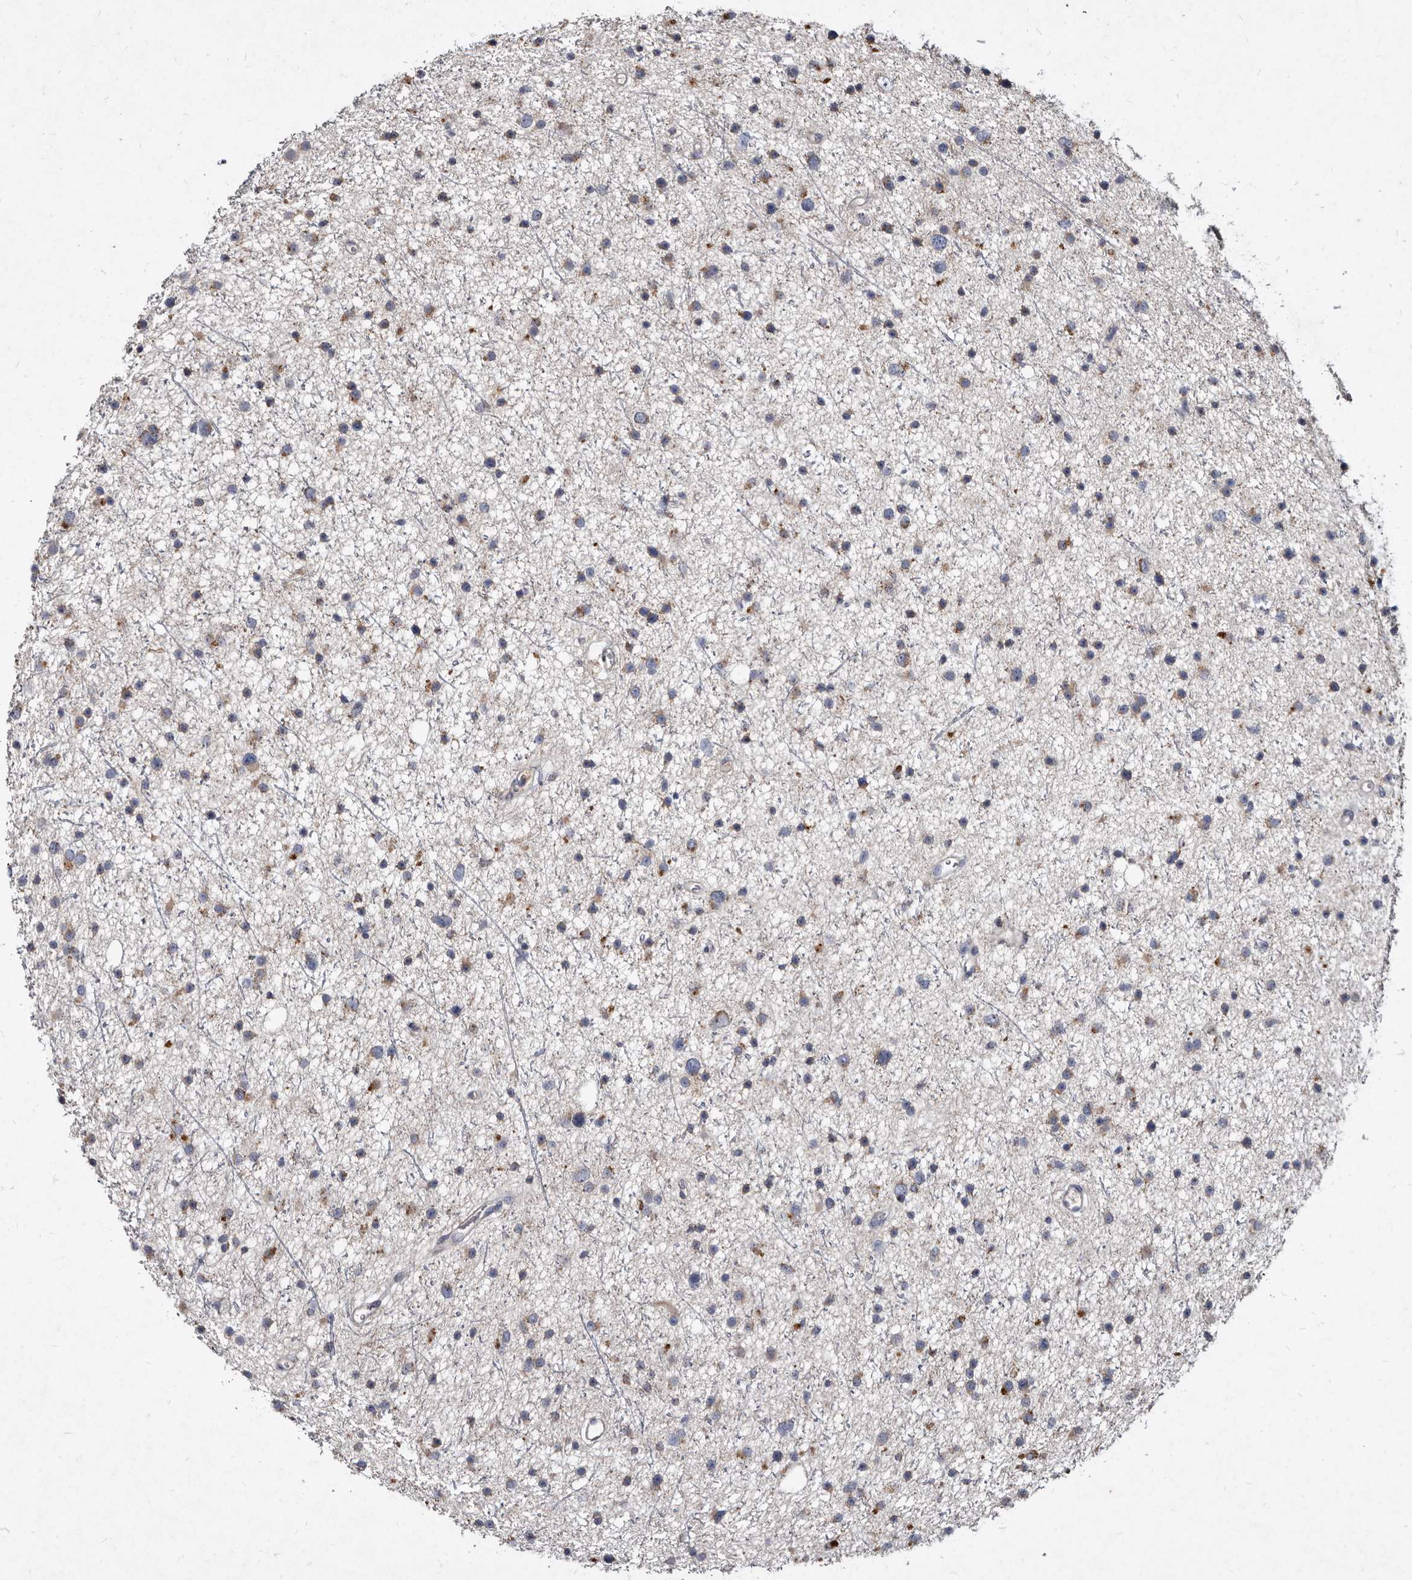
{"staining": {"intensity": "moderate", "quantity": "25%-75%", "location": "cytoplasmic/membranous"}, "tissue": "glioma", "cell_type": "Tumor cells", "image_type": "cancer", "snomed": [{"axis": "morphology", "description": "Glioma, malignant, Low grade"}, {"axis": "topography", "description": "Cerebral cortex"}], "caption": "Moderate cytoplasmic/membranous staining is seen in about 25%-75% of tumor cells in malignant glioma (low-grade).", "gene": "YPEL3", "patient": {"sex": "female", "age": 39}}